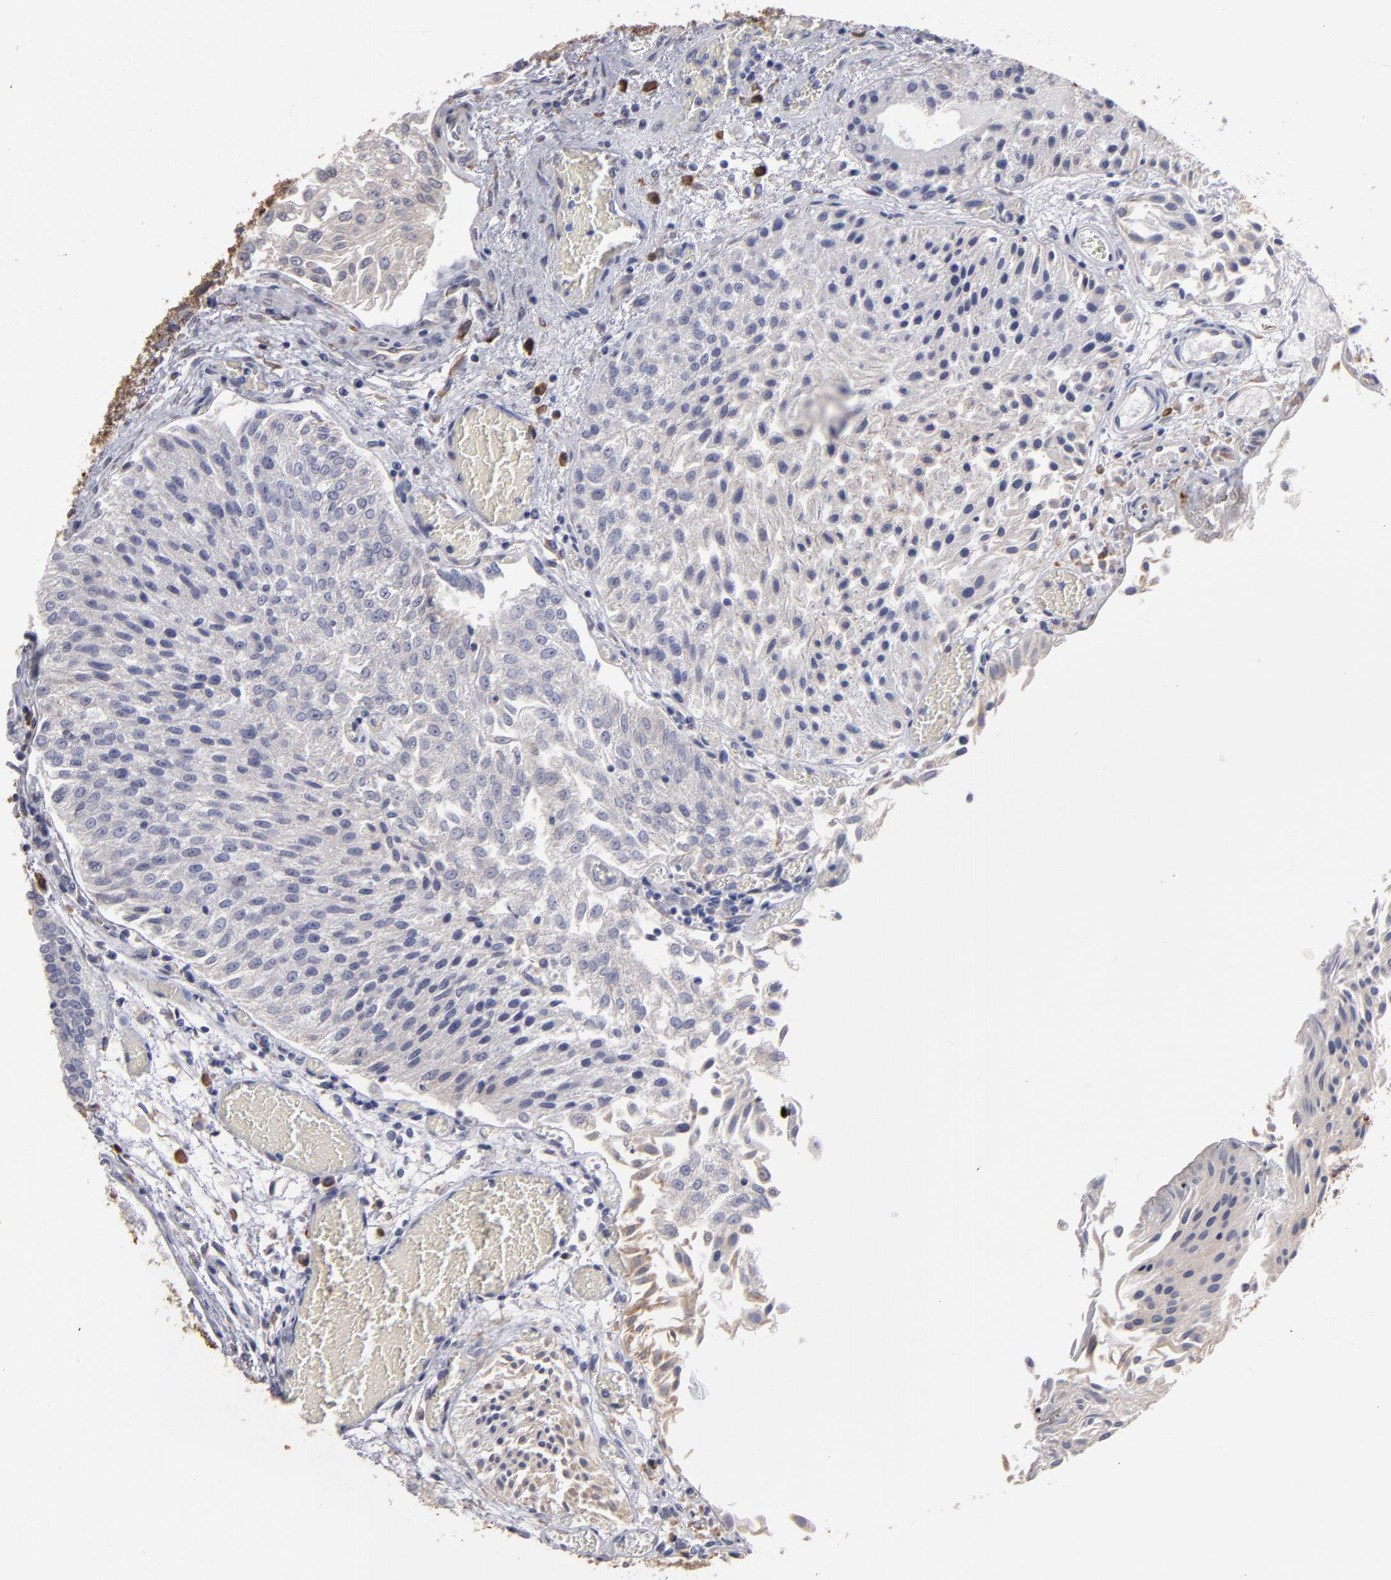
{"staining": {"intensity": "weak", "quantity": ">75%", "location": "cytoplasmic/membranous"}, "tissue": "urothelial cancer", "cell_type": "Tumor cells", "image_type": "cancer", "snomed": [{"axis": "morphology", "description": "Urothelial carcinoma, Low grade"}, {"axis": "topography", "description": "Urinary bladder"}], "caption": "Brown immunohistochemical staining in human low-grade urothelial carcinoma displays weak cytoplasmic/membranous expression in about >75% of tumor cells. (DAB IHC, brown staining for protein, blue staining for nuclei).", "gene": "SND1", "patient": {"sex": "male", "age": 86}}